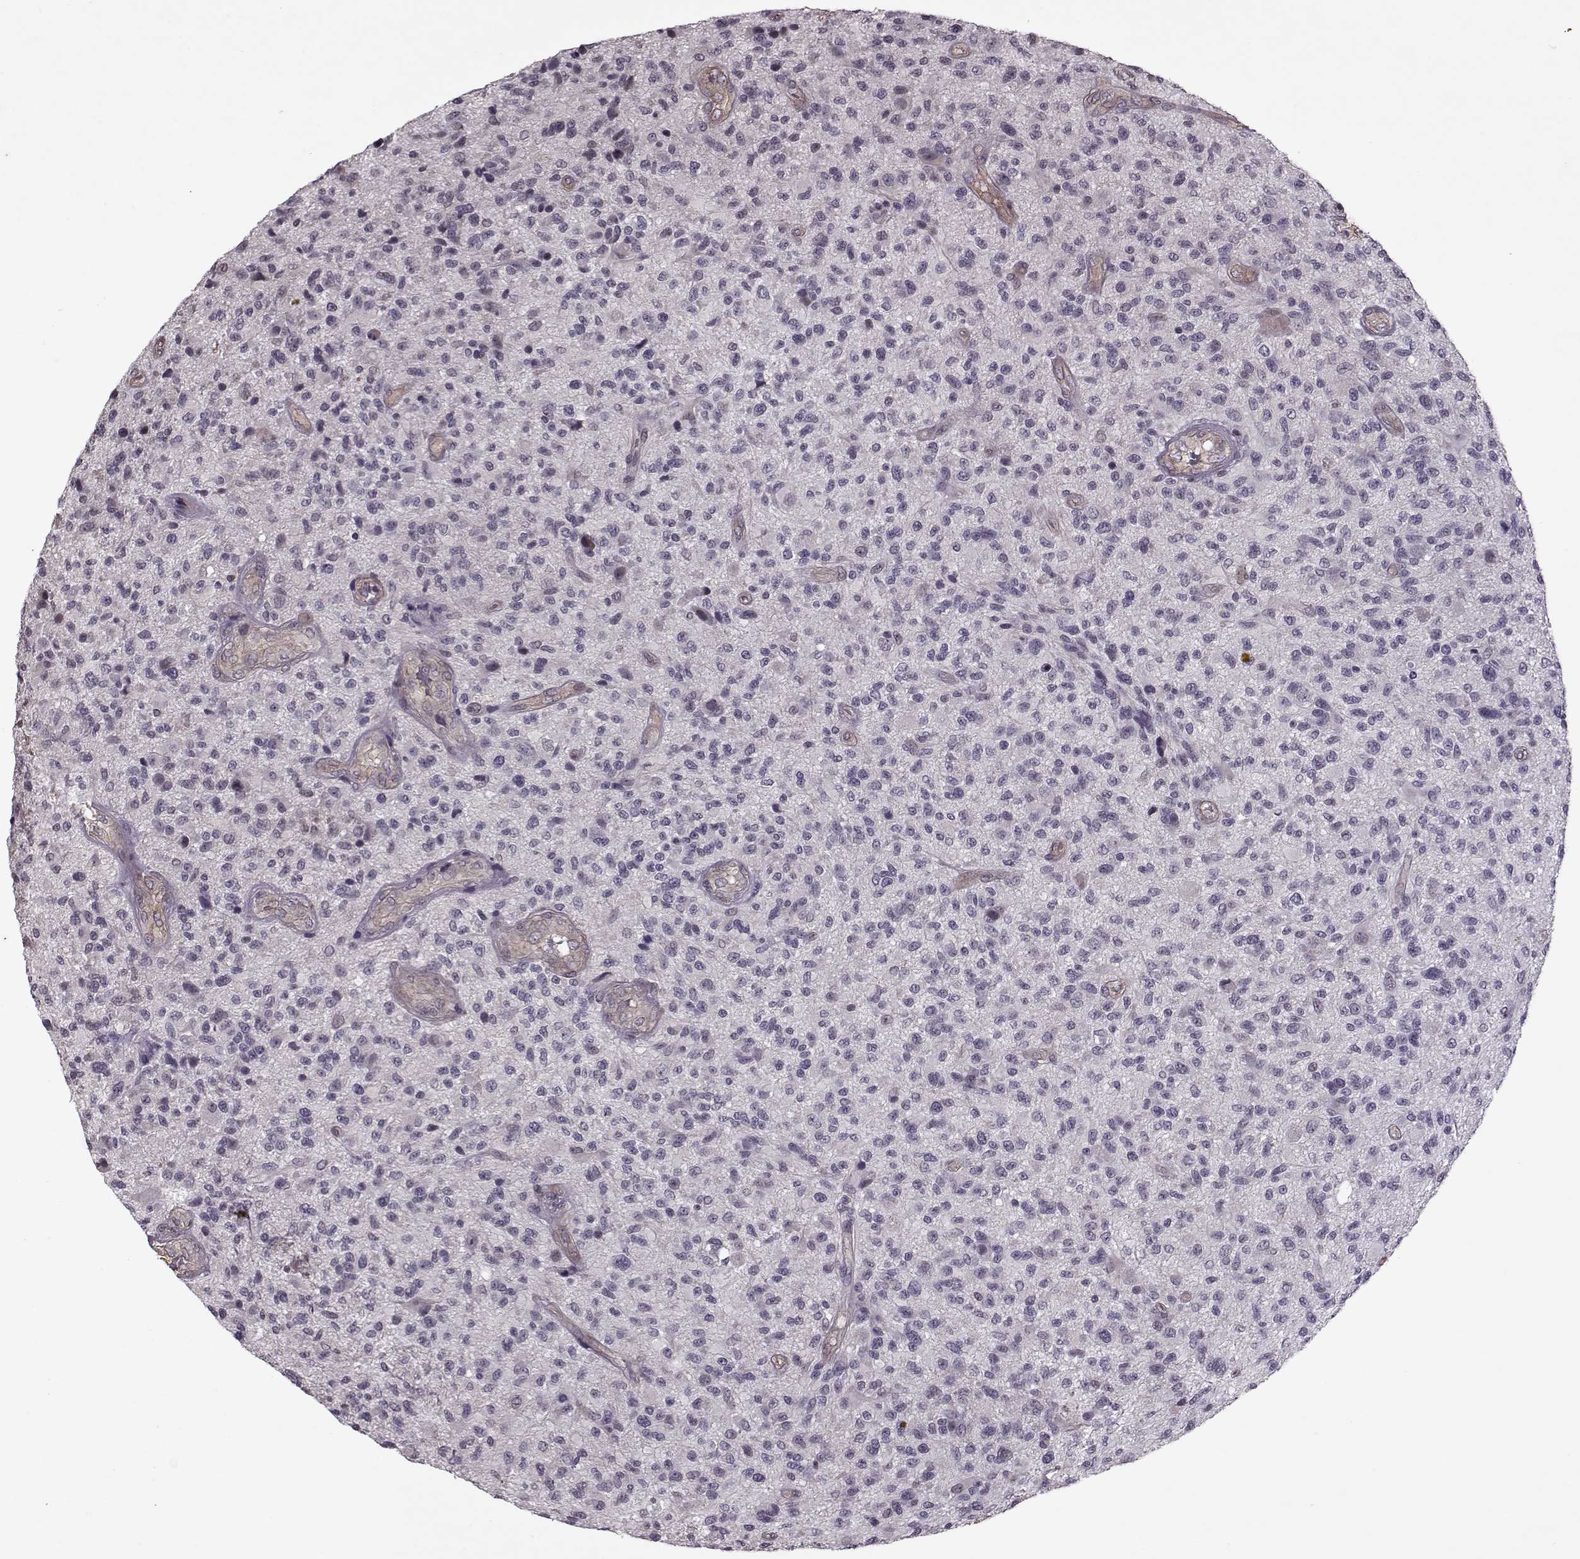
{"staining": {"intensity": "negative", "quantity": "none", "location": "none"}, "tissue": "glioma", "cell_type": "Tumor cells", "image_type": "cancer", "snomed": [{"axis": "morphology", "description": "Glioma, malignant, High grade"}, {"axis": "topography", "description": "Brain"}], "caption": "Tumor cells are negative for protein expression in human glioma. (DAB IHC visualized using brightfield microscopy, high magnification).", "gene": "KRT9", "patient": {"sex": "male", "age": 47}}